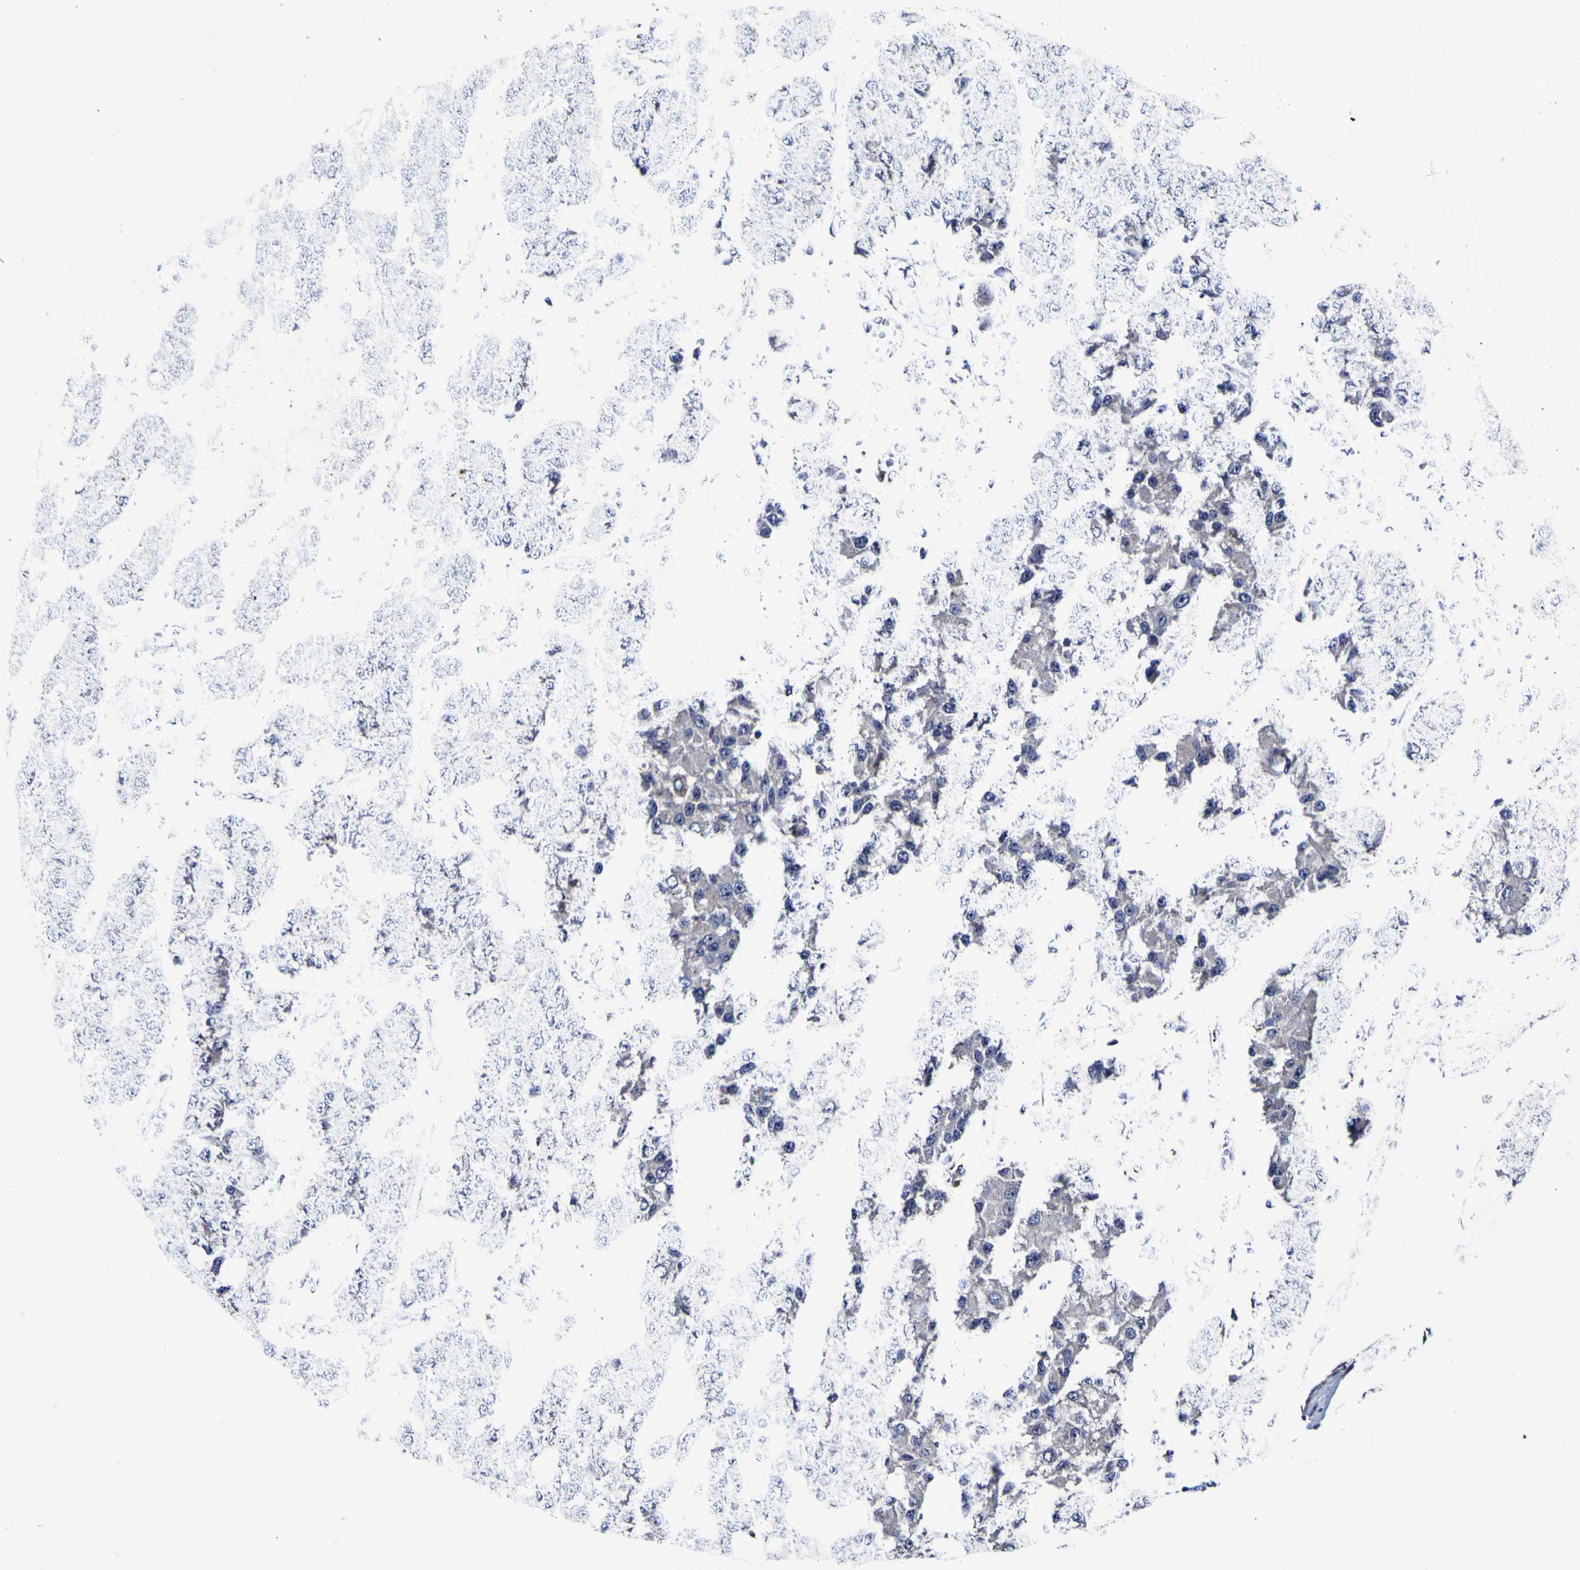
{"staining": {"intensity": "negative", "quantity": "none", "location": "none"}, "tissue": "carcinoid", "cell_type": "Tumor cells", "image_type": "cancer", "snomed": [{"axis": "morphology", "description": "Carcinoid, malignant, NOS"}, {"axis": "topography", "description": "Pancreas"}], "caption": "This is an immunohistochemistry (IHC) micrograph of human carcinoid (malignant). There is no positivity in tumor cells.", "gene": "P3H1", "patient": {"sex": "male", "age": 41}}